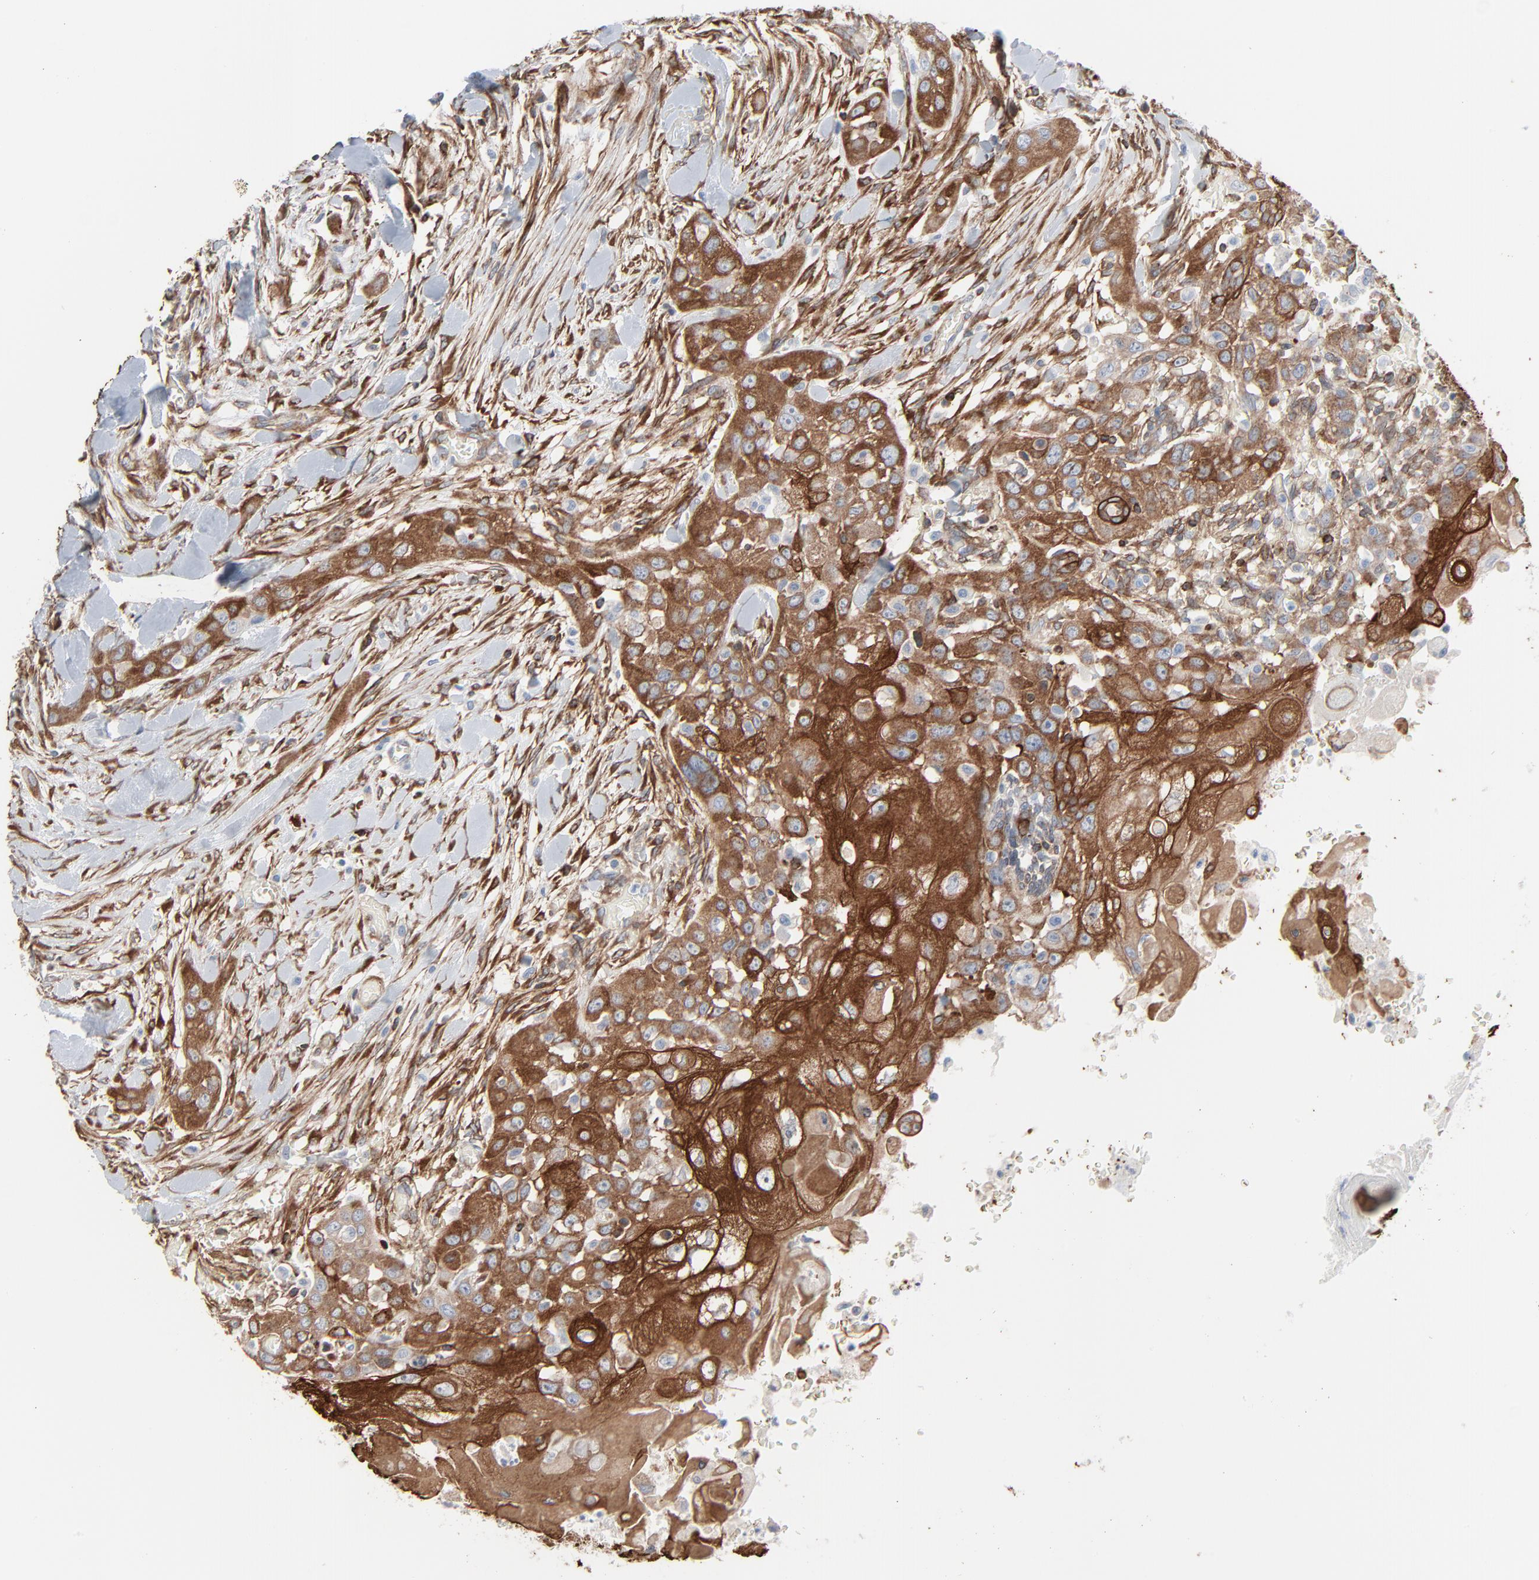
{"staining": {"intensity": "strong", "quantity": ">75%", "location": "cytoplasmic/membranous"}, "tissue": "head and neck cancer", "cell_type": "Tumor cells", "image_type": "cancer", "snomed": [{"axis": "morphology", "description": "Neoplasm, malignant, NOS"}, {"axis": "topography", "description": "Salivary gland"}, {"axis": "topography", "description": "Head-Neck"}], "caption": "The image shows a brown stain indicating the presence of a protein in the cytoplasmic/membranous of tumor cells in neoplasm (malignant) (head and neck).", "gene": "OPTN", "patient": {"sex": "male", "age": 43}}